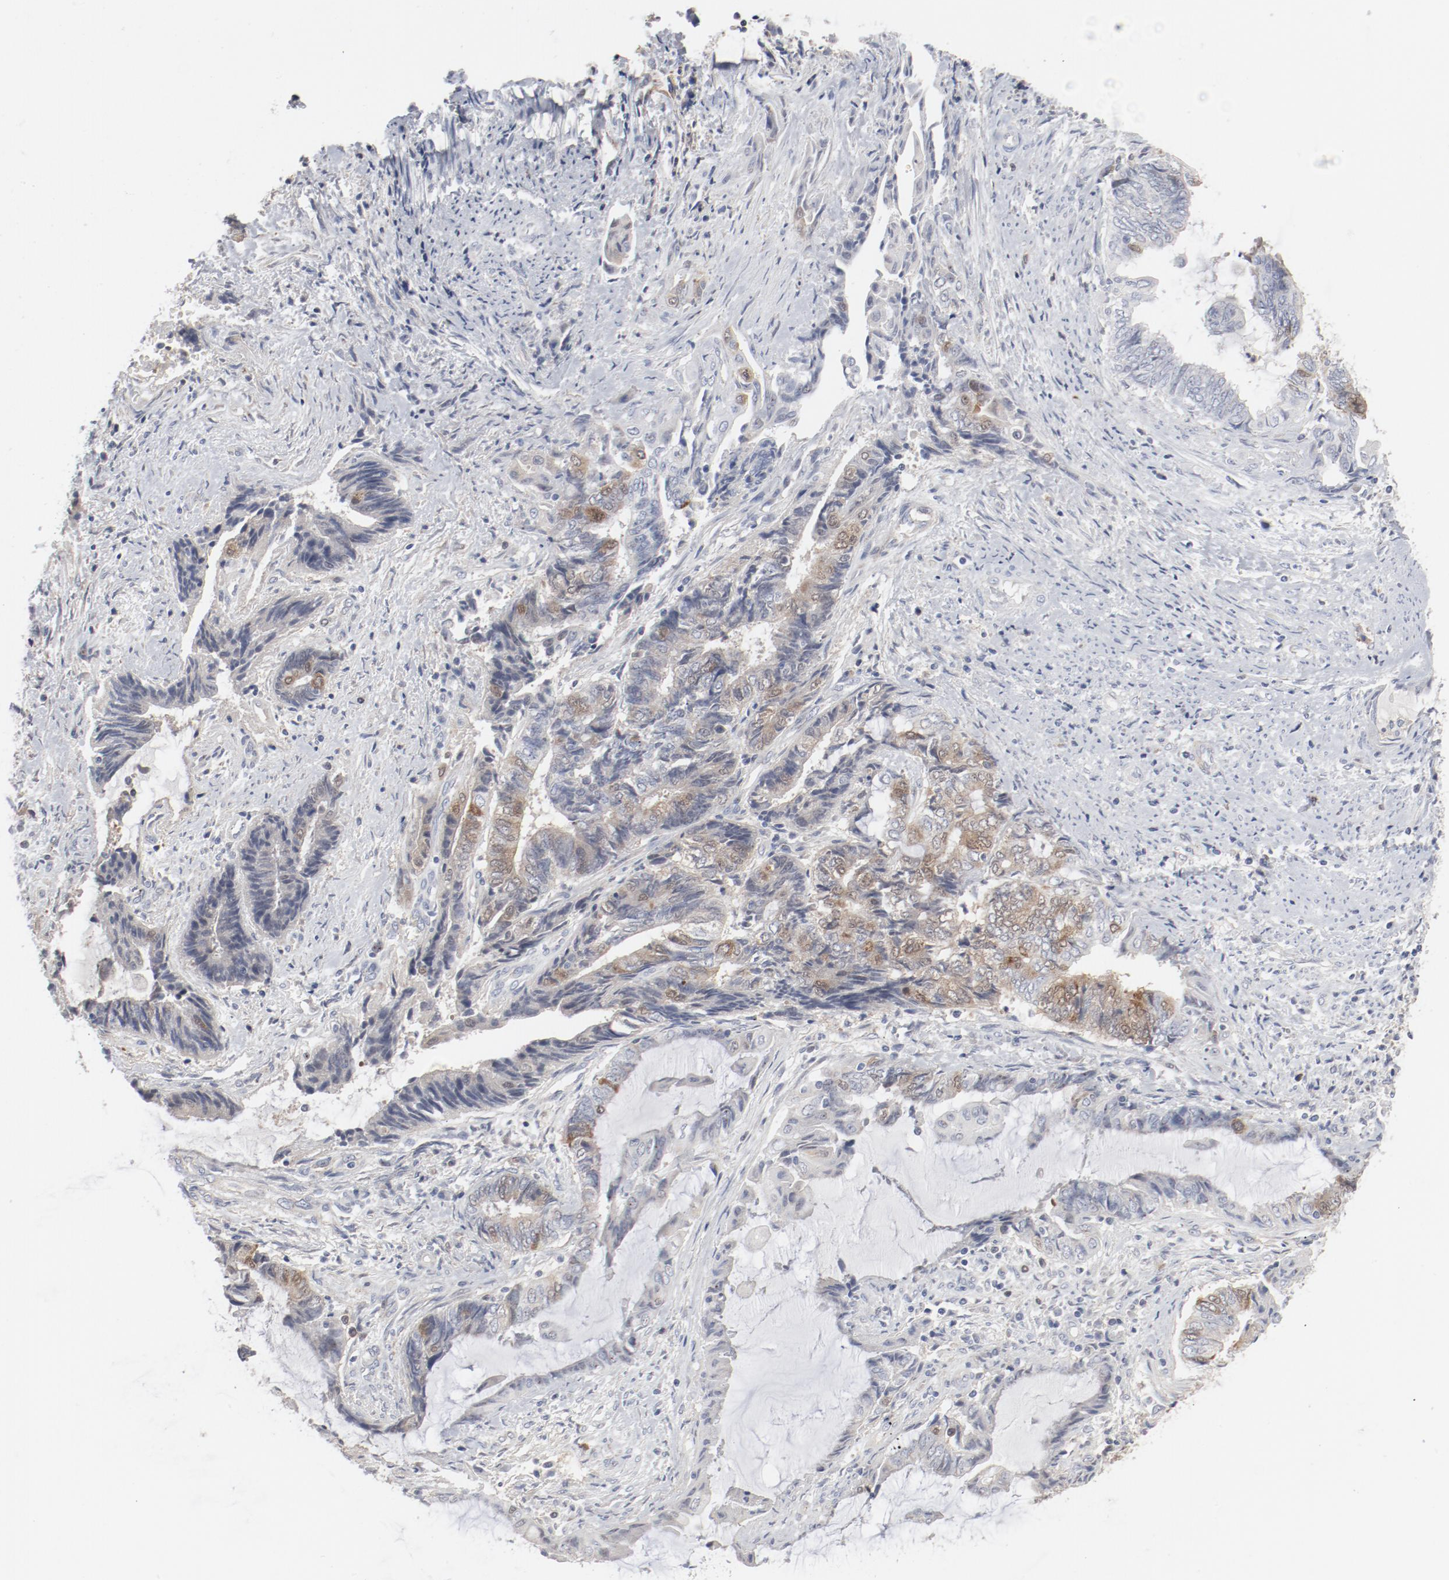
{"staining": {"intensity": "moderate", "quantity": "25%-75%", "location": "cytoplasmic/membranous,nuclear"}, "tissue": "endometrial cancer", "cell_type": "Tumor cells", "image_type": "cancer", "snomed": [{"axis": "morphology", "description": "Adenocarcinoma, NOS"}, {"axis": "topography", "description": "Uterus"}, {"axis": "topography", "description": "Endometrium"}], "caption": "Immunohistochemistry (IHC) (DAB (3,3'-diaminobenzidine)) staining of endometrial adenocarcinoma exhibits moderate cytoplasmic/membranous and nuclear protein expression in about 25%-75% of tumor cells. The staining was performed using DAB (3,3'-diaminobenzidine) to visualize the protein expression in brown, while the nuclei were stained in blue with hematoxylin (Magnification: 20x).", "gene": "CDK1", "patient": {"sex": "female", "age": 70}}